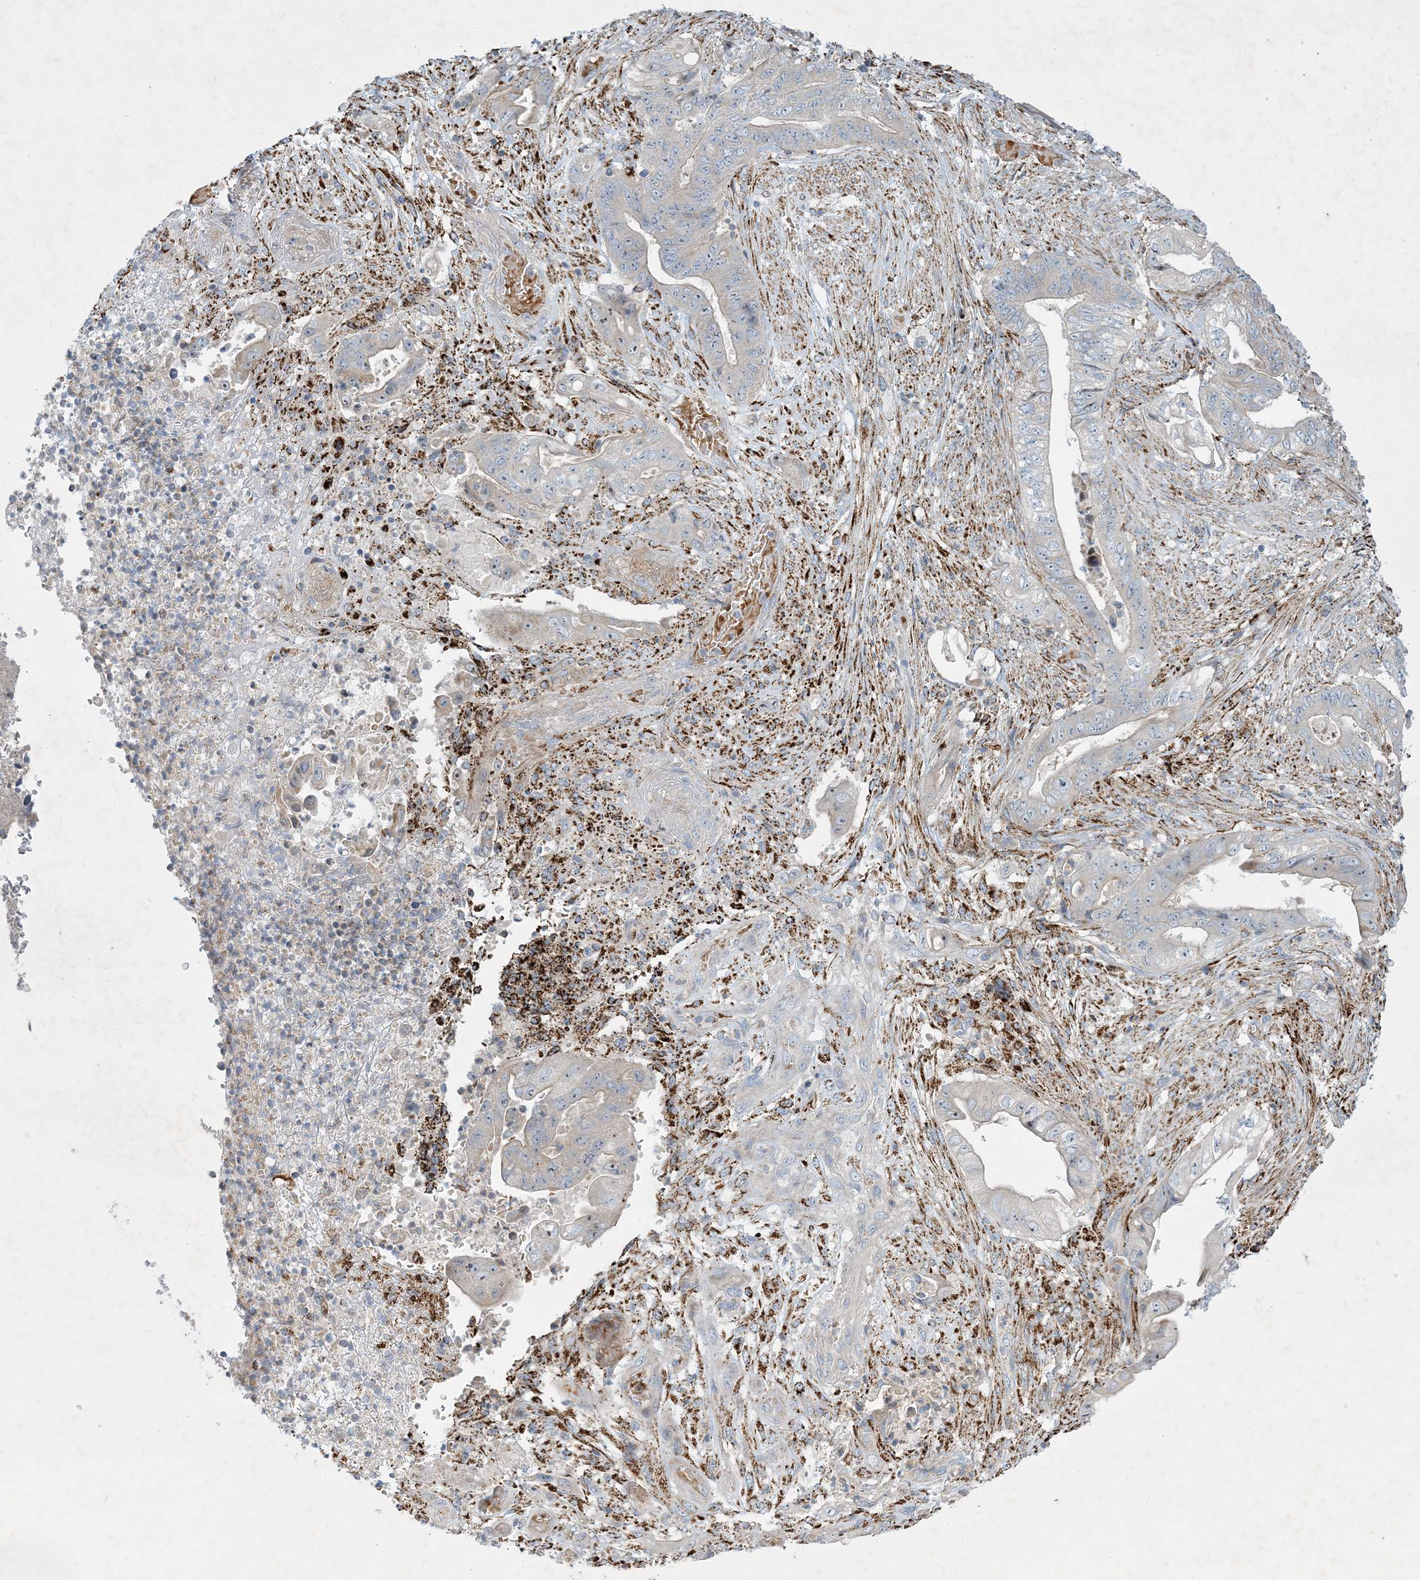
{"staining": {"intensity": "negative", "quantity": "none", "location": "none"}, "tissue": "stomach cancer", "cell_type": "Tumor cells", "image_type": "cancer", "snomed": [{"axis": "morphology", "description": "Adenocarcinoma, NOS"}, {"axis": "topography", "description": "Stomach"}], "caption": "Immunohistochemistry (IHC) photomicrograph of stomach cancer (adenocarcinoma) stained for a protein (brown), which displays no positivity in tumor cells.", "gene": "LTN1", "patient": {"sex": "female", "age": 73}}